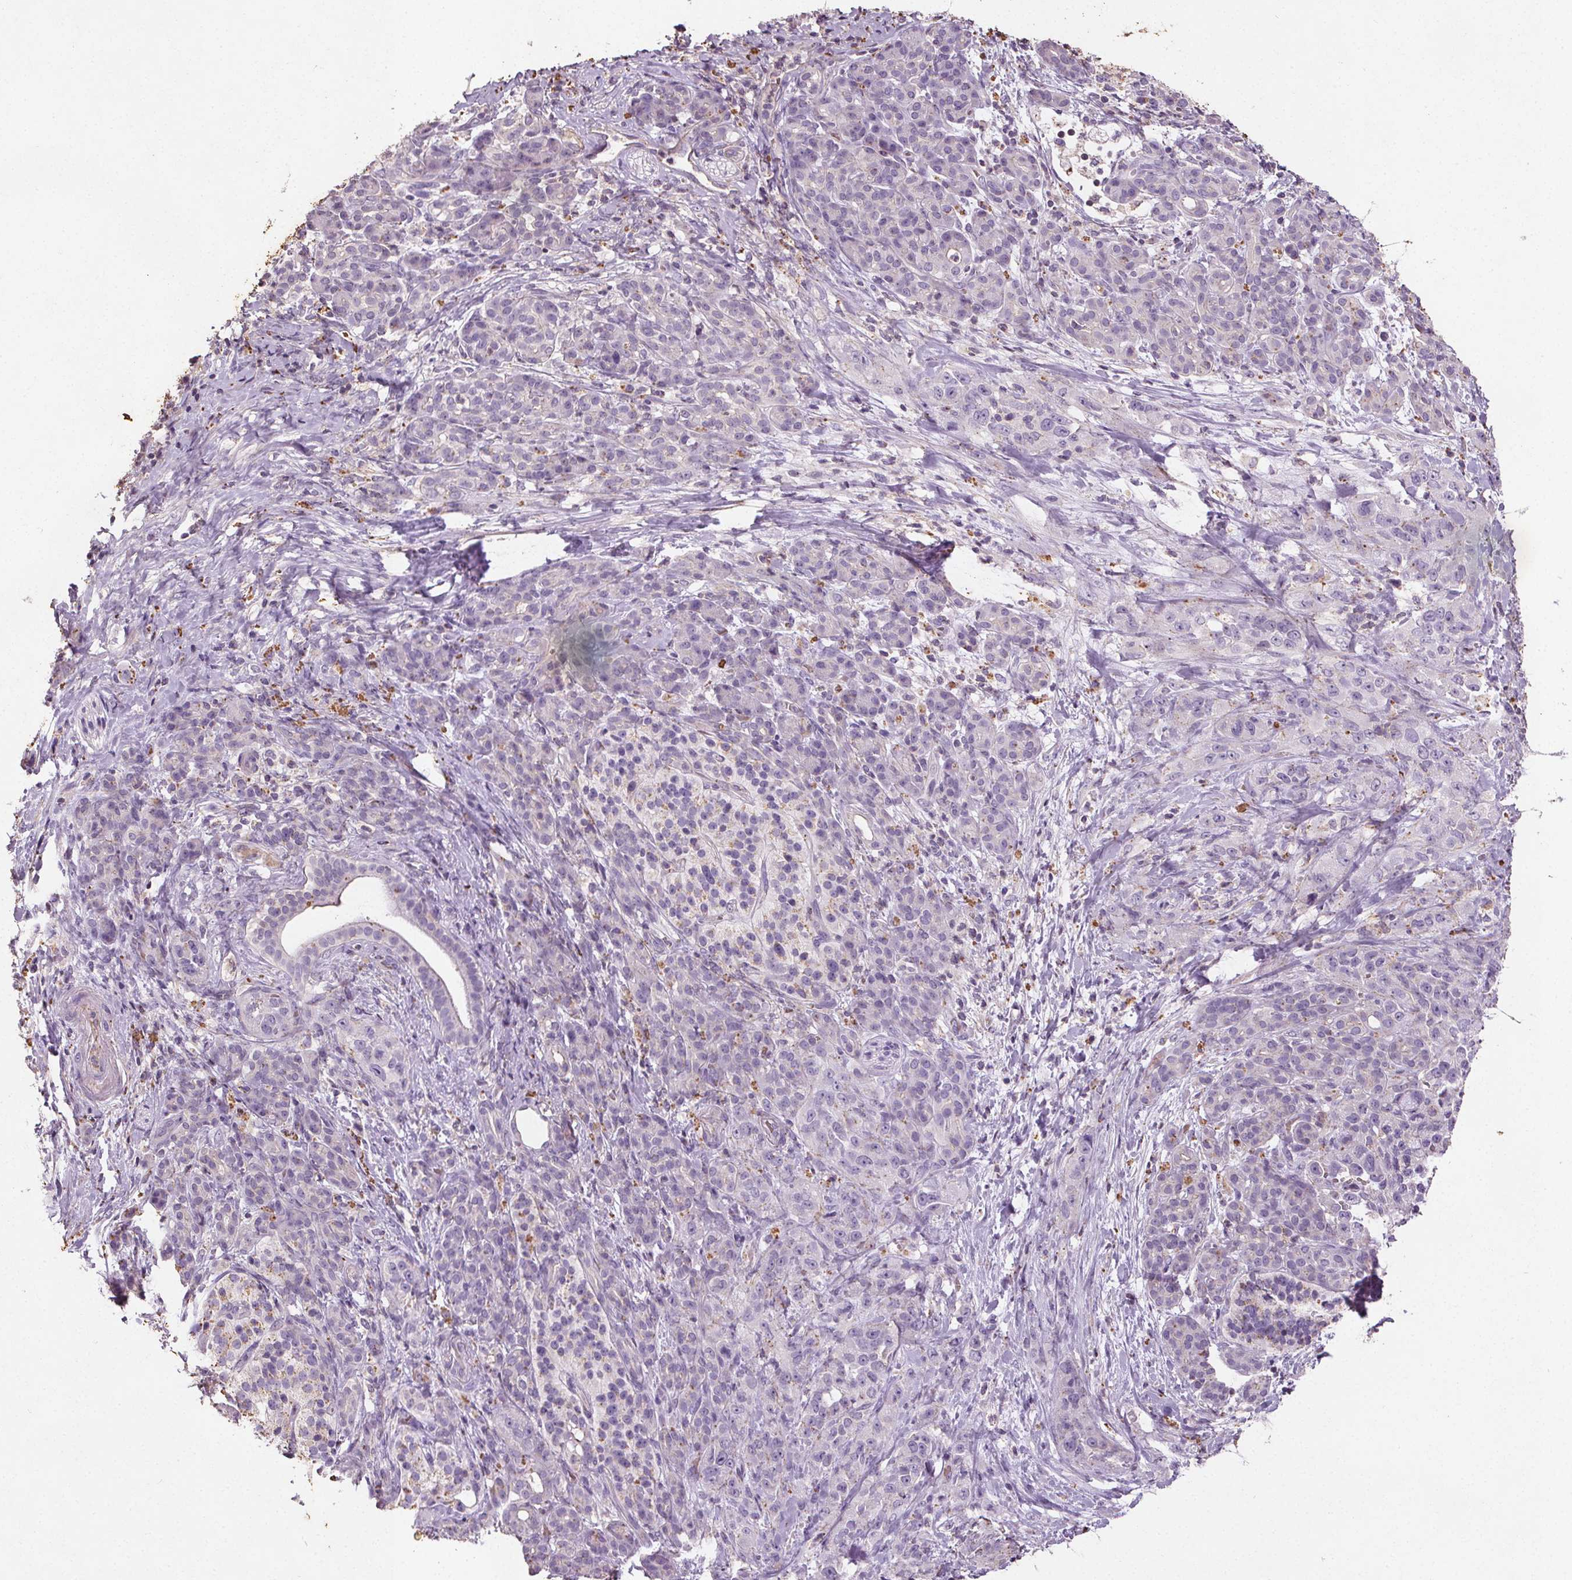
{"staining": {"intensity": "negative", "quantity": "none", "location": "none"}, "tissue": "pancreatic cancer", "cell_type": "Tumor cells", "image_type": "cancer", "snomed": [{"axis": "morphology", "description": "Adenocarcinoma, NOS"}, {"axis": "topography", "description": "Pancreas"}], "caption": "Immunohistochemical staining of human adenocarcinoma (pancreatic) reveals no significant expression in tumor cells.", "gene": "C19orf84", "patient": {"sex": "male", "age": 44}}